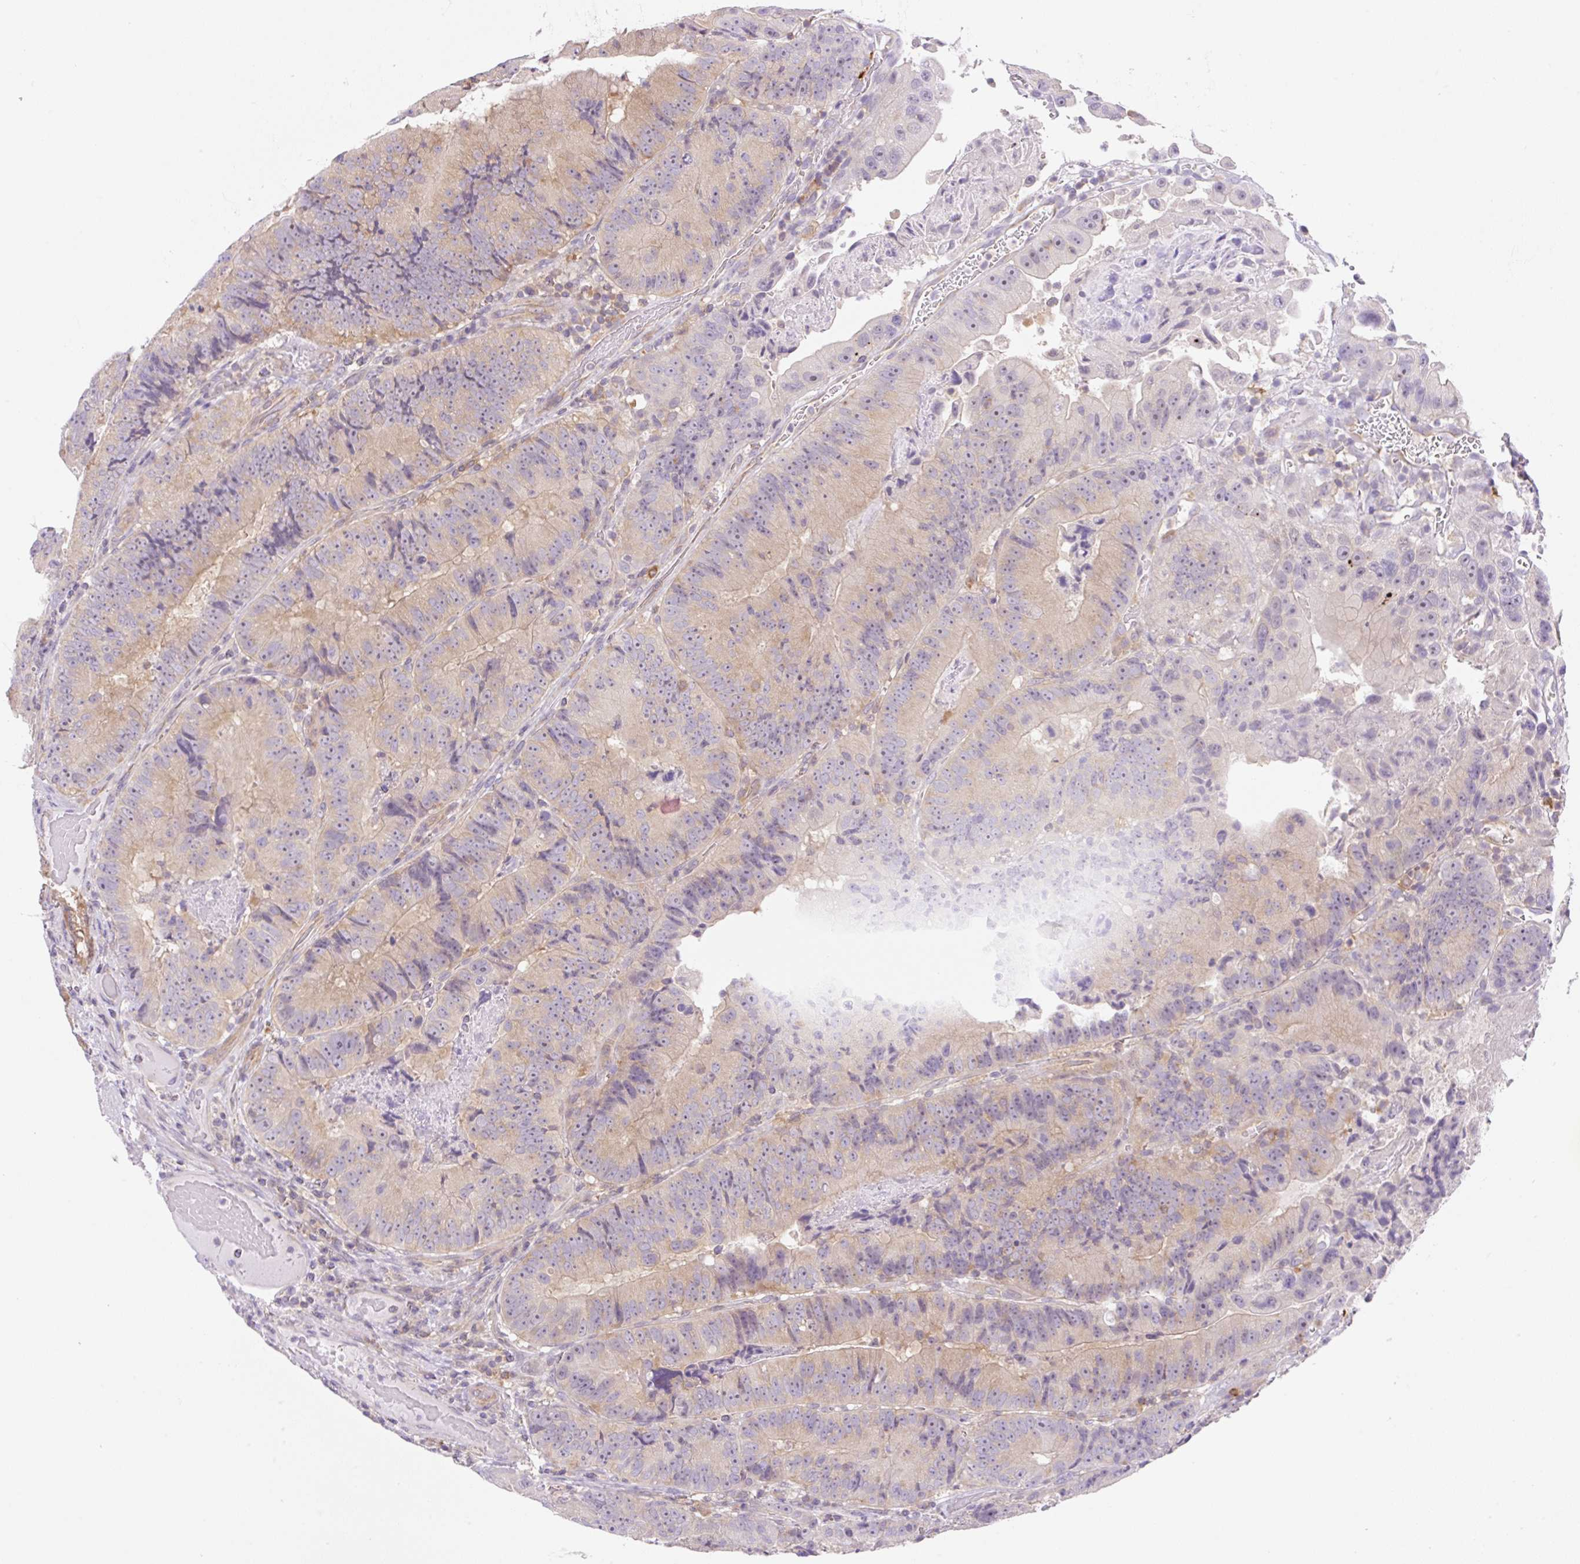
{"staining": {"intensity": "weak", "quantity": ">75%", "location": "cytoplasmic/membranous"}, "tissue": "colorectal cancer", "cell_type": "Tumor cells", "image_type": "cancer", "snomed": [{"axis": "morphology", "description": "Adenocarcinoma, NOS"}, {"axis": "topography", "description": "Colon"}], "caption": "Weak cytoplasmic/membranous positivity for a protein is appreciated in about >75% of tumor cells of adenocarcinoma (colorectal) using immunohistochemistry.", "gene": "CAMK2B", "patient": {"sex": "female", "age": 86}}